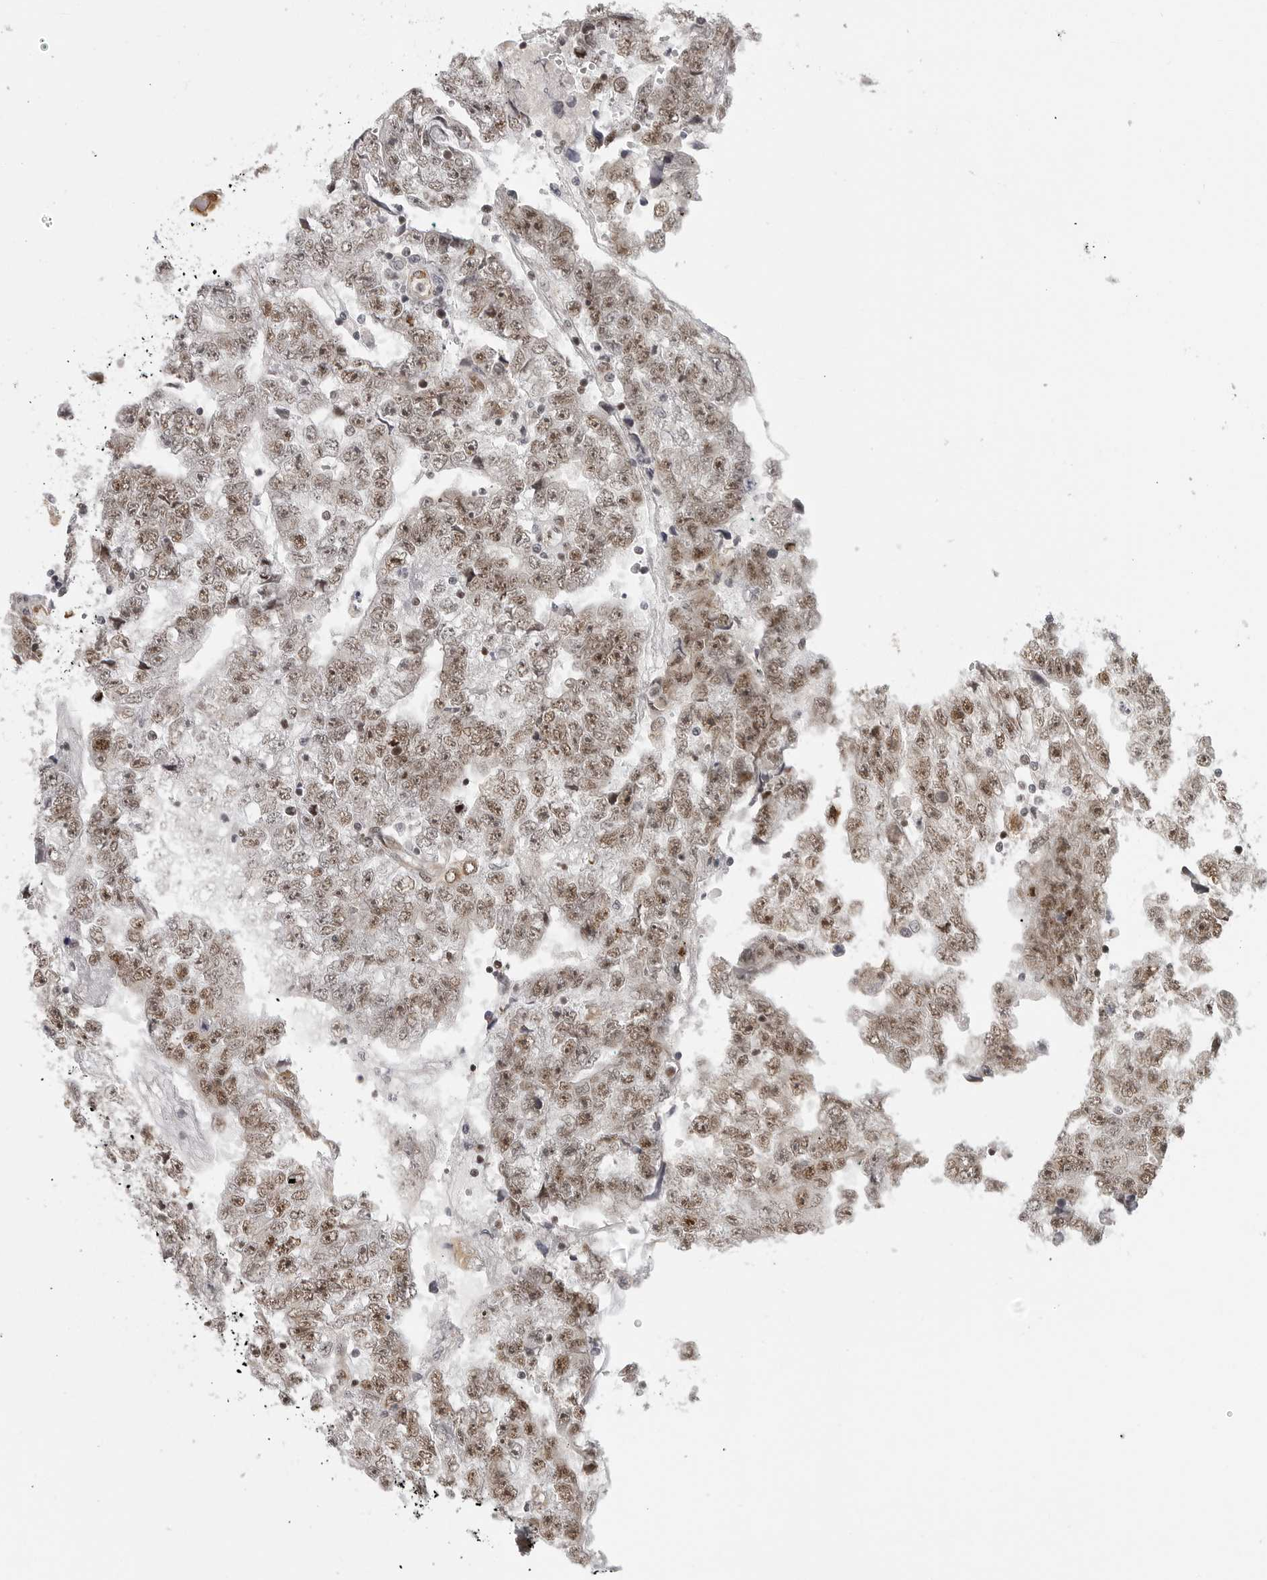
{"staining": {"intensity": "moderate", "quantity": ">75%", "location": "nuclear"}, "tissue": "testis cancer", "cell_type": "Tumor cells", "image_type": "cancer", "snomed": [{"axis": "morphology", "description": "Carcinoma, Embryonal, NOS"}, {"axis": "topography", "description": "Testis"}], "caption": "Brown immunohistochemical staining in human embryonal carcinoma (testis) reveals moderate nuclear positivity in approximately >75% of tumor cells.", "gene": "PRDM10", "patient": {"sex": "male", "age": 25}}